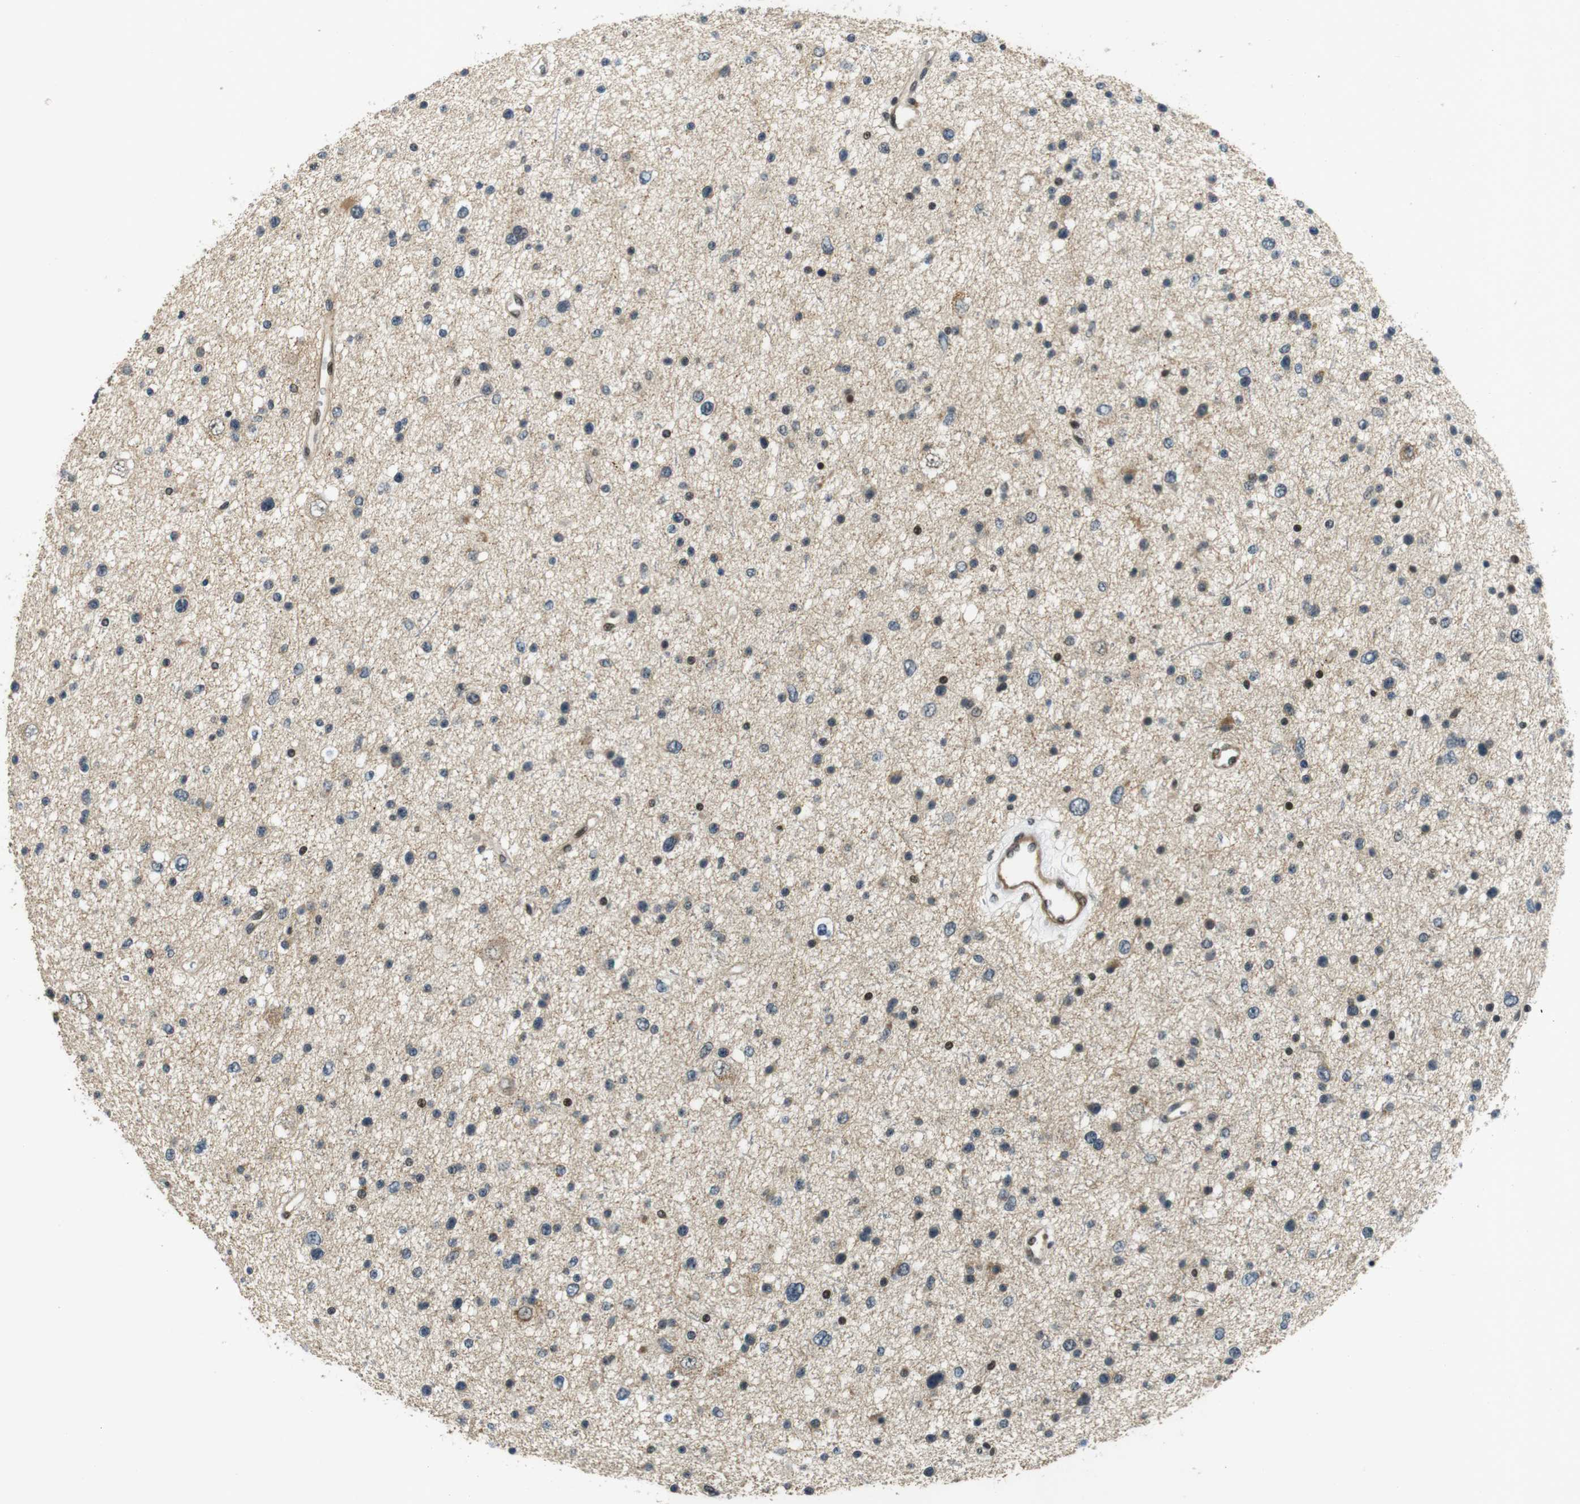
{"staining": {"intensity": "moderate", "quantity": "25%-75%", "location": "nuclear"}, "tissue": "glioma", "cell_type": "Tumor cells", "image_type": "cancer", "snomed": [{"axis": "morphology", "description": "Glioma, malignant, Low grade"}, {"axis": "topography", "description": "Brain"}], "caption": "DAB immunohistochemical staining of human low-grade glioma (malignant) exhibits moderate nuclear protein positivity in approximately 25%-75% of tumor cells.", "gene": "BRD4", "patient": {"sex": "female", "age": 37}}